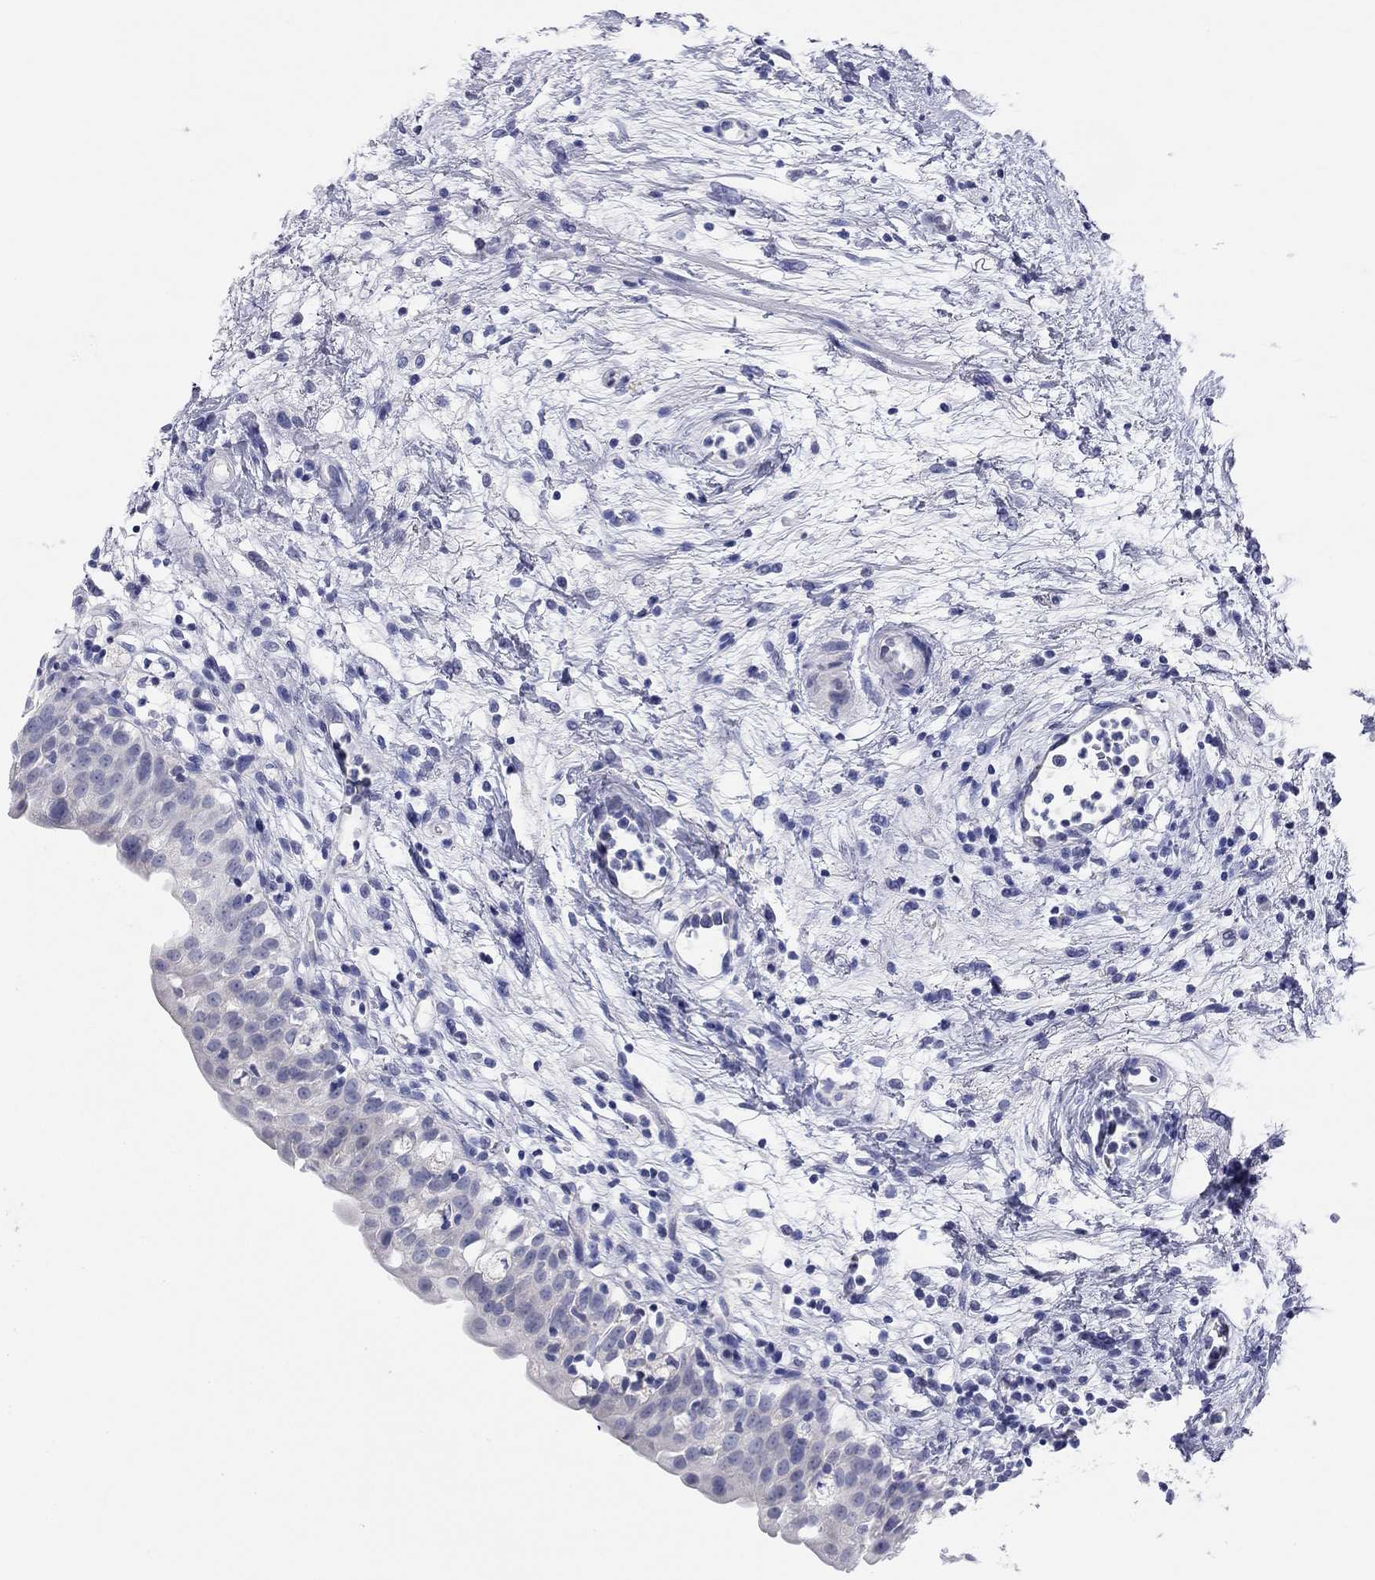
{"staining": {"intensity": "negative", "quantity": "none", "location": "none"}, "tissue": "urinary bladder", "cell_type": "Urothelial cells", "image_type": "normal", "snomed": [{"axis": "morphology", "description": "Normal tissue, NOS"}, {"axis": "topography", "description": "Urinary bladder"}], "caption": "Urinary bladder stained for a protein using immunohistochemistry reveals no positivity urothelial cells.", "gene": "ENSG00000269035", "patient": {"sex": "male", "age": 76}}